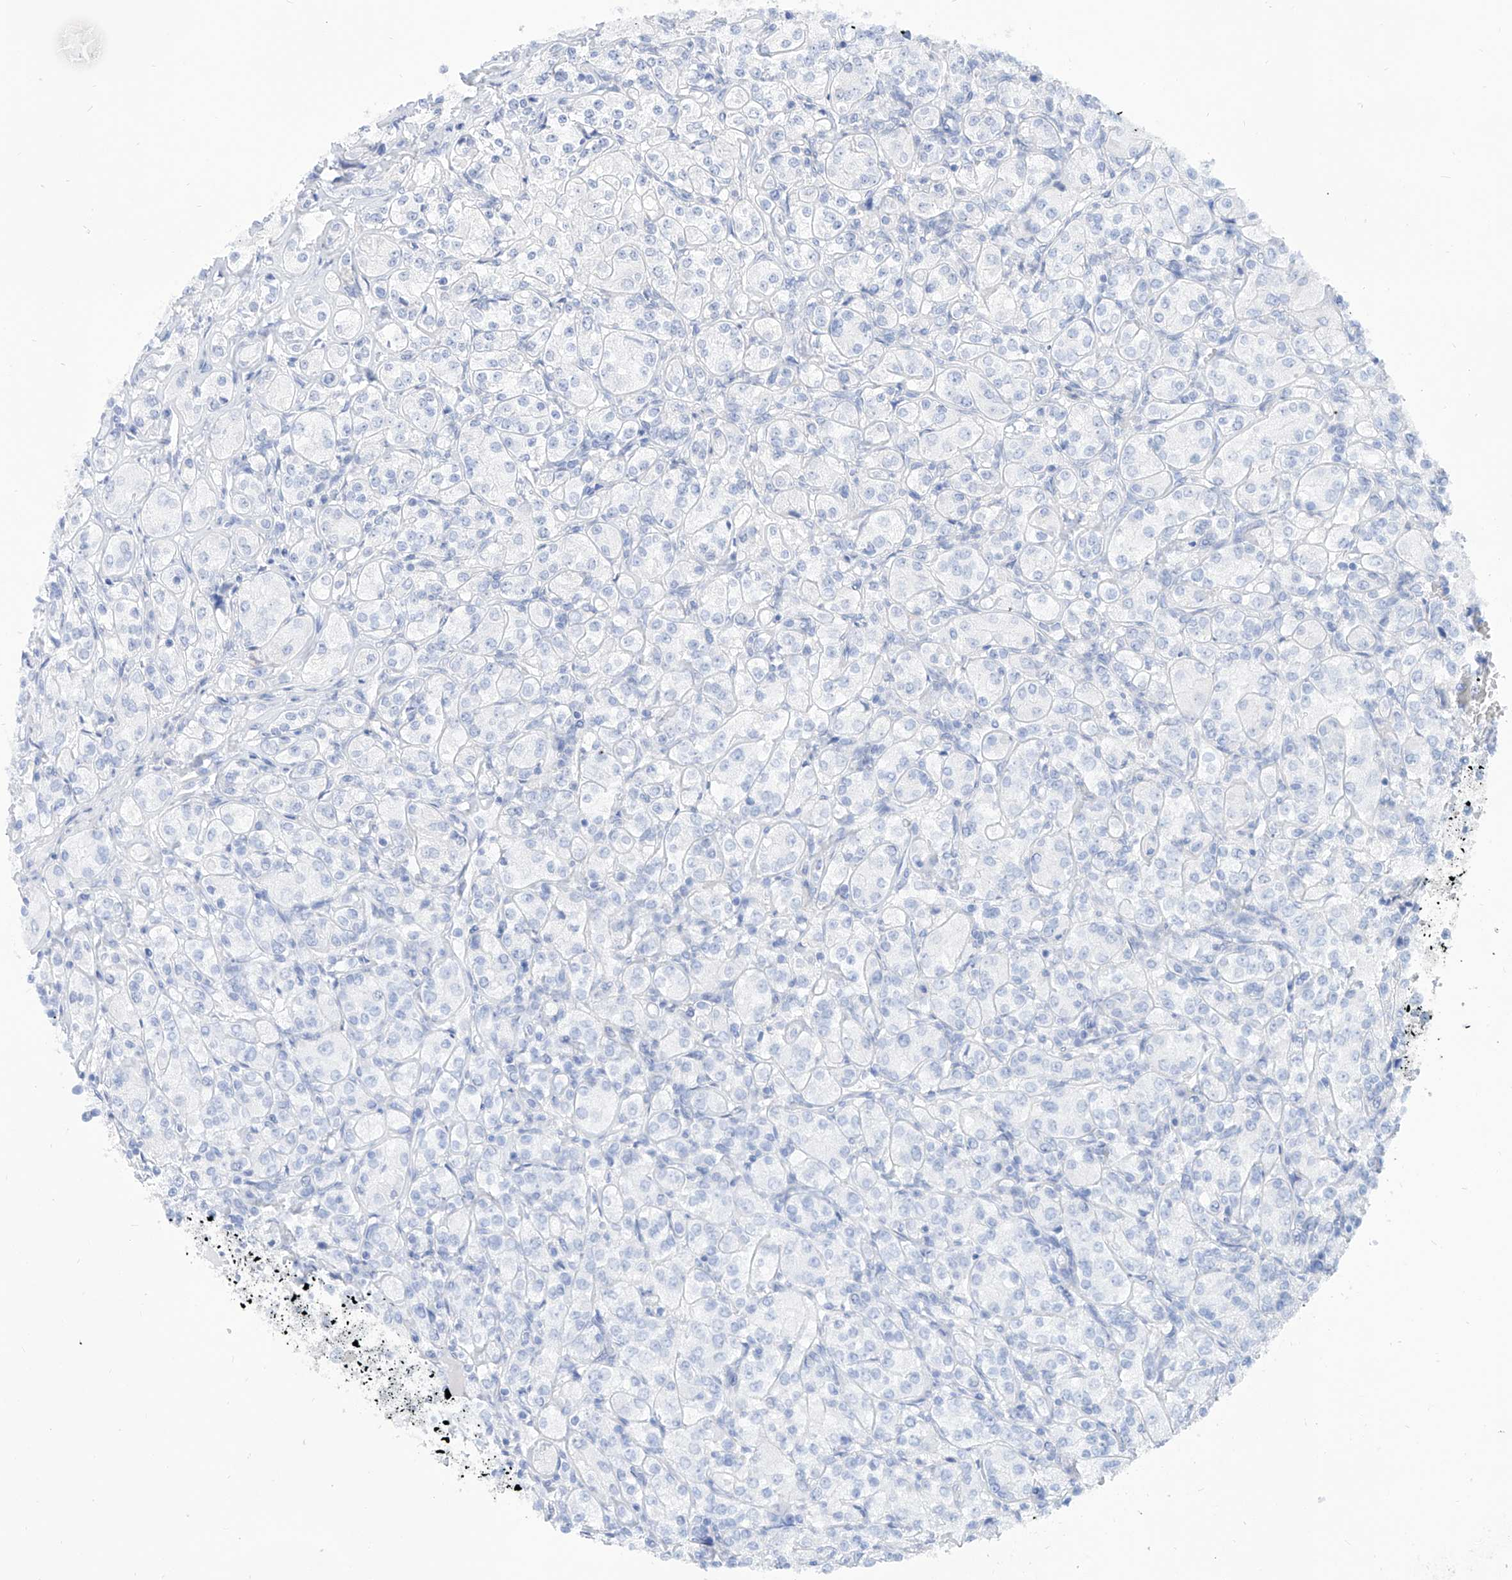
{"staining": {"intensity": "negative", "quantity": "none", "location": "none"}, "tissue": "renal cancer", "cell_type": "Tumor cells", "image_type": "cancer", "snomed": [{"axis": "morphology", "description": "Adenocarcinoma, NOS"}, {"axis": "topography", "description": "Kidney"}], "caption": "Image shows no significant protein expression in tumor cells of renal adenocarcinoma.", "gene": "PDXK", "patient": {"sex": "male", "age": 77}}